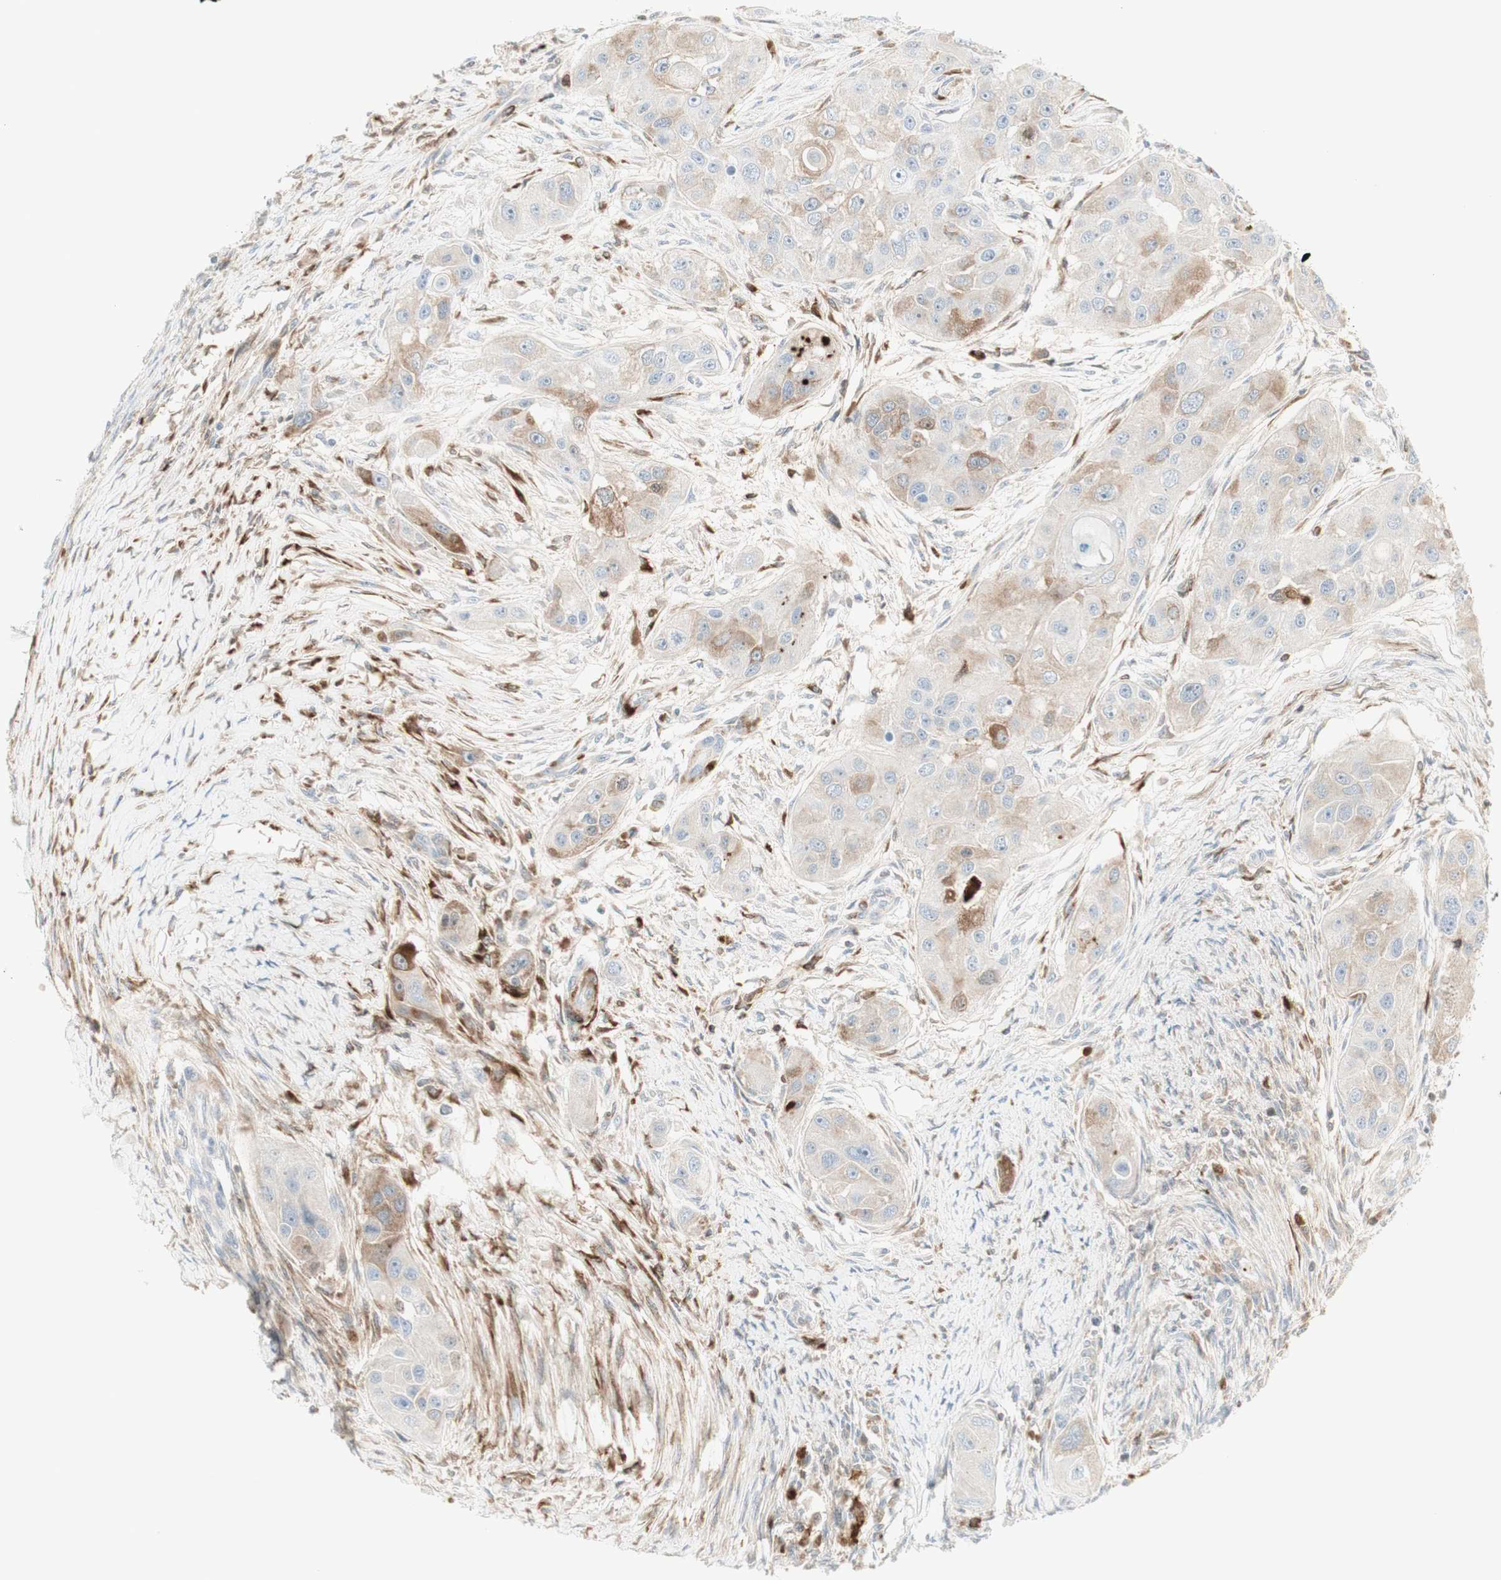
{"staining": {"intensity": "moderate", "quantity": "25%-75%", "location": "cytoplasmic/membranous"}, "tissue": "head and neck cancer", "cell_type": "Tumor cells", "image_type": "cancer", "snomed": [{"axis": "morphology", "description": "Normal tissue, NOS"}, {"axis": "morphology", "description": "Squamous cell carcinoma, NOS"}, {"axis": "topography", "description": "Skeletal muscle"}, {"axis": "topography", "description": "Head-Neck"}], "caption": "Head and neck squamous cell carcinoma tissue displays moderate cytoplasmic/membranous staining in approximately 25%-75% of tumor cells, visualized by immunohistochemistry.", "gene": "MDK", "patient": {"sex": "male", "age": 51}}